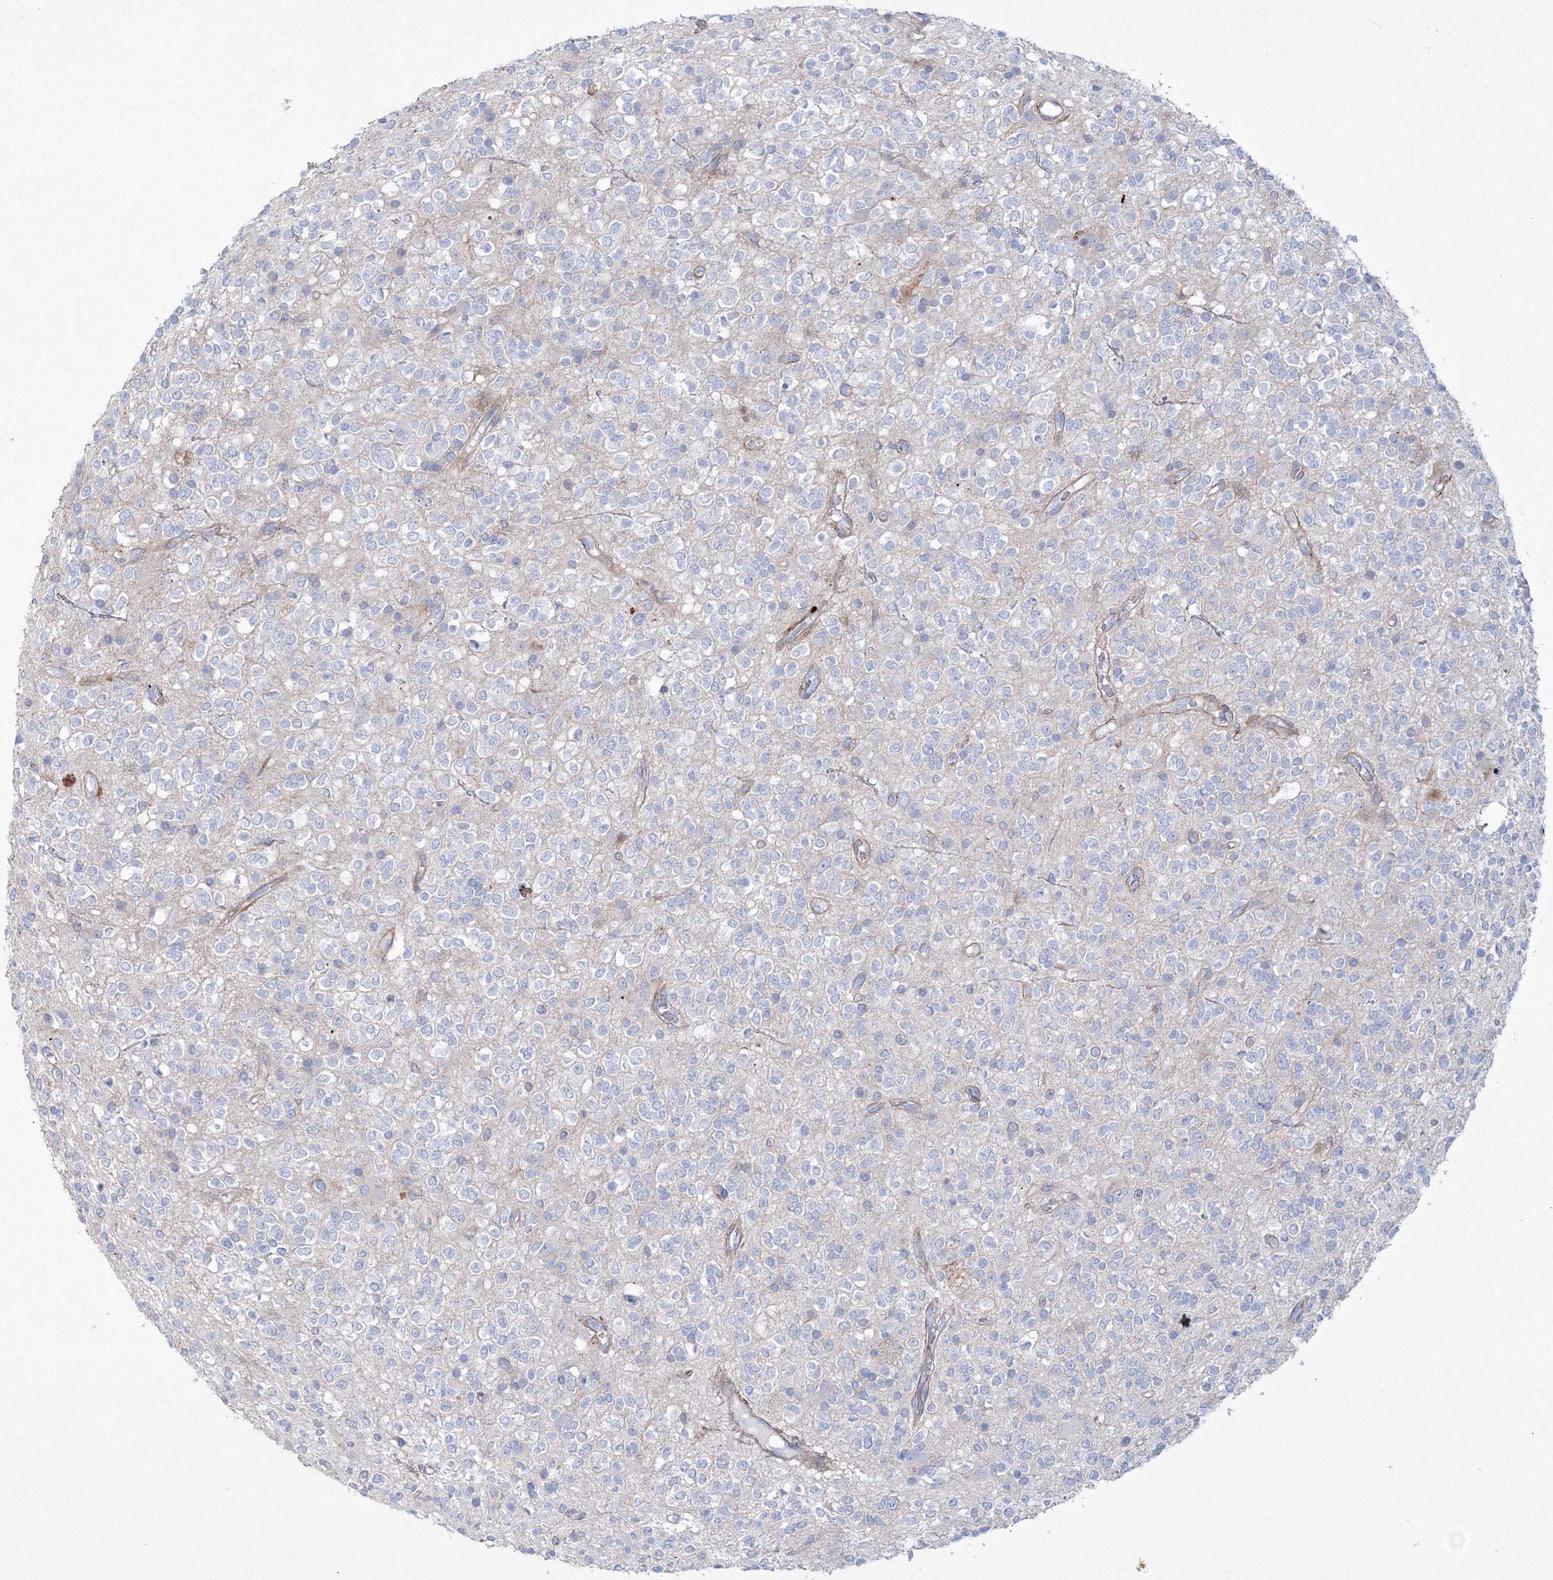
{"staining": {"intensity": "negative", "quantity": "none", "location": "none"}, "tissue": "glioma", "cell_type": "Tumor cells", "image_type": "cancer", "snomed": [{"axis": "morphology", "description": "Glioma, malignant, High grade"}, {"axis": "topography", "description": "Brain"}], "caption": "Immunohistochemical staining of glioma reveals no significant expression in tumor cells.", "gene": "GPR82", "patient": {"sex": "male", "age": 34}}